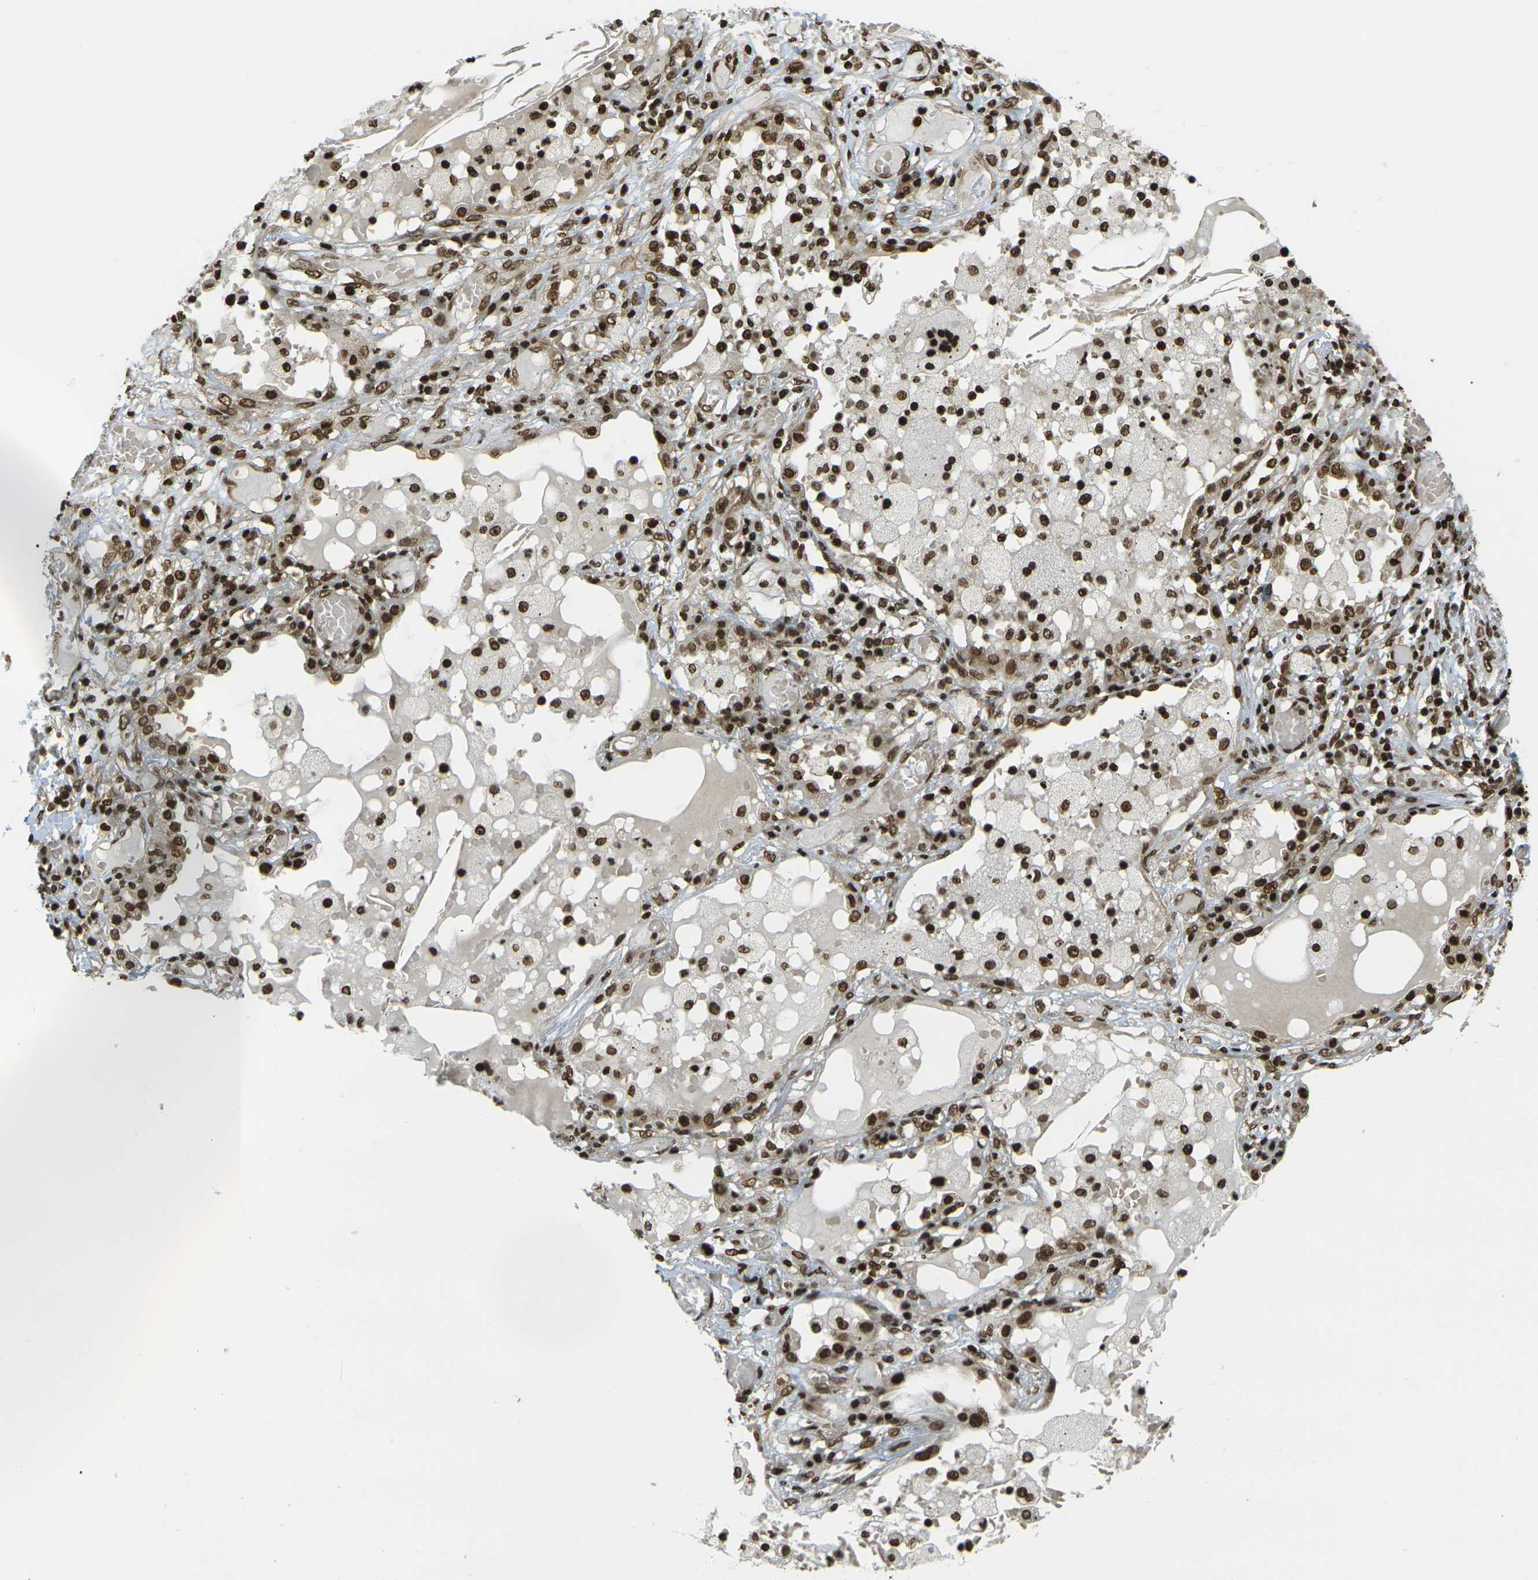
{"staining": {"intensity": "strong", "quantity": ">75%", "location": "nuclear"}, "tissue": "lung cancer", "cell_type": "Tumor cells", "image_type": "cancer", "snomed": [{"axis": "morphology", "description": "Squamous cell carcinoma, NOS"}, {"axis": "topography", "description": "Lung"}], "caption": "Immunohistochemical staining of human lung cancer exhibits strong nuclear protein positivity in approximately >75% of tumor cells.", "gene": "RUVBL2", "patient": {"sex": "male", "age": 71}}